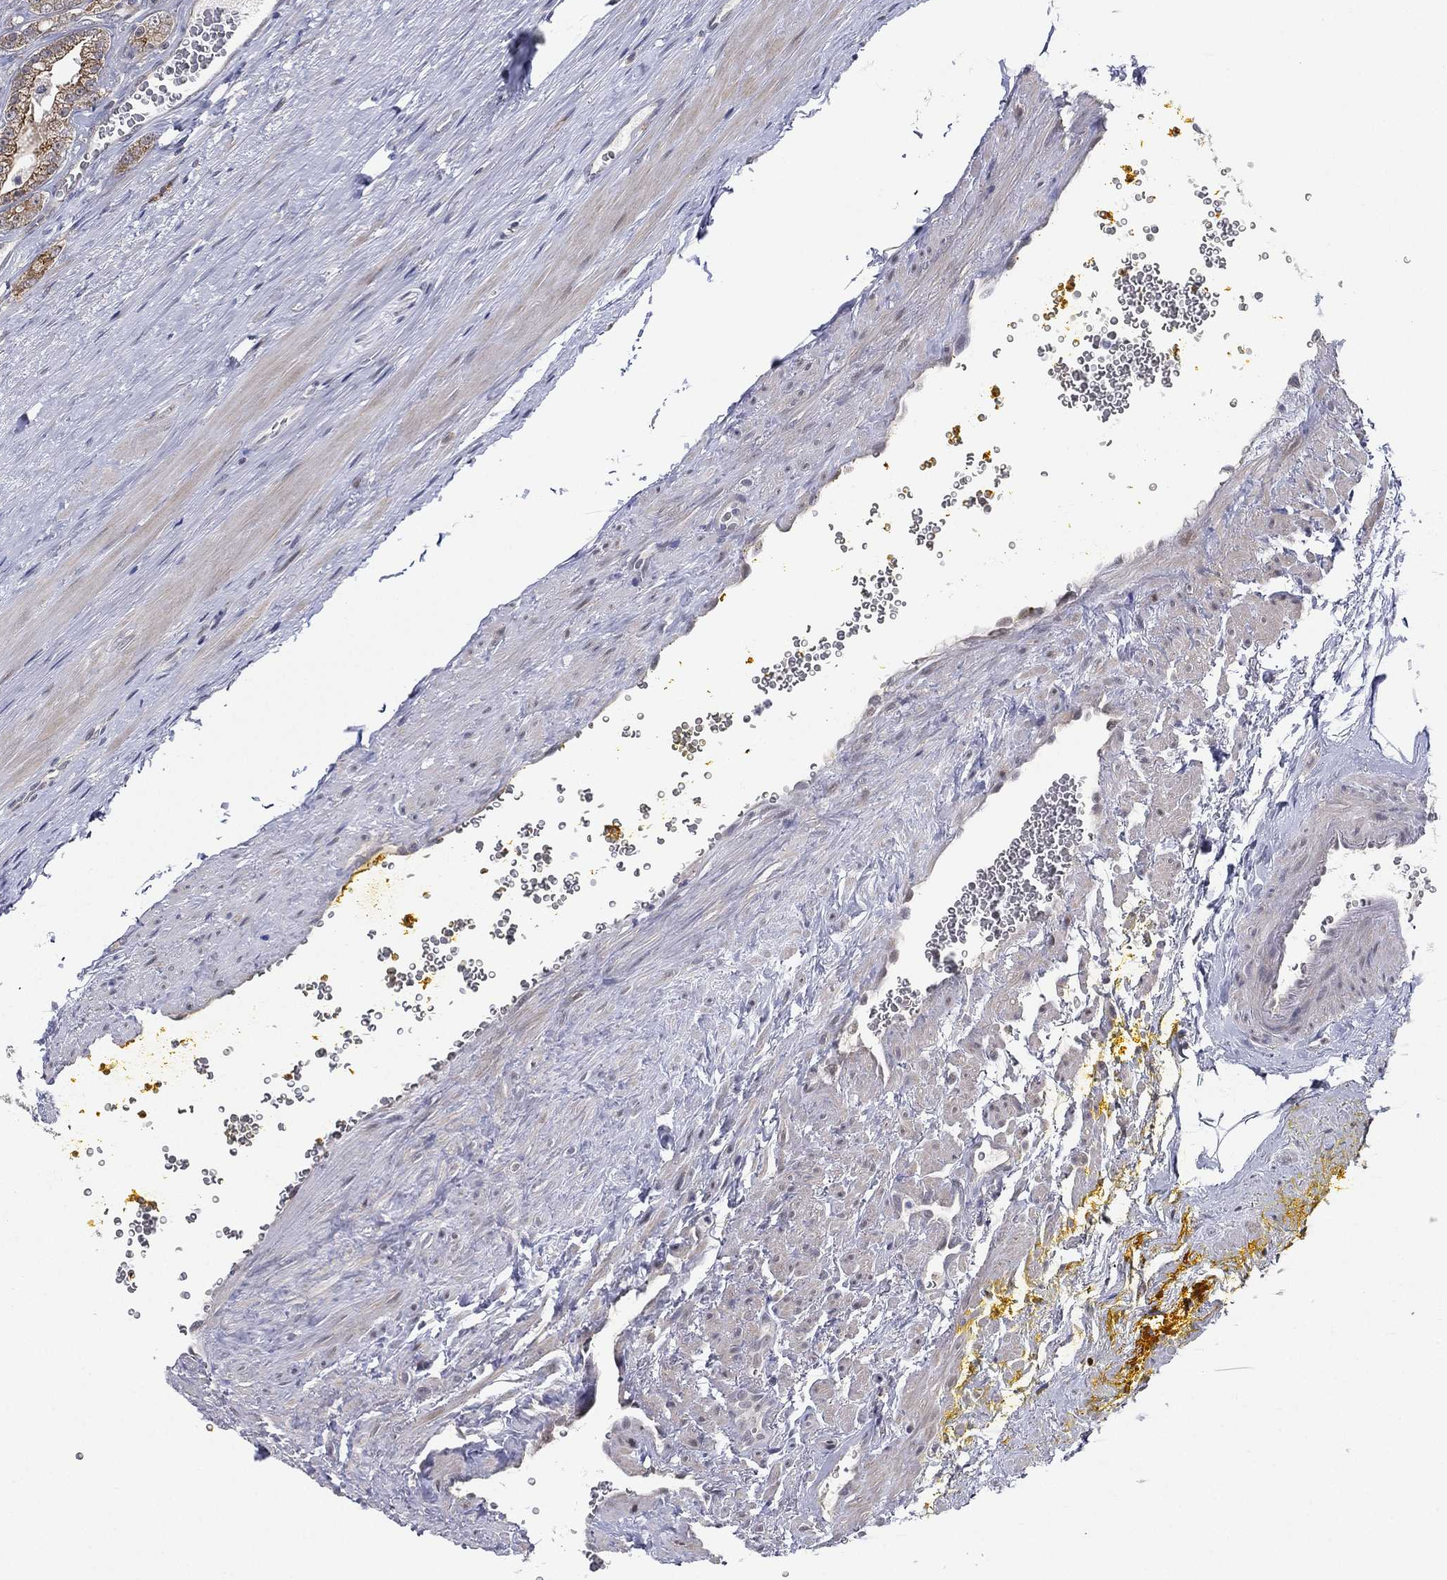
{"staining": {"intensity": "moderate", "quantity": "25%-75%", "location": "cytoplasmic/membranous"}, "tissue": "prostate cancer", "cell_type": "Tumor cells", "image_type": "cancer", "snomed": [{"axis": "morphology", "description": "Adenocarcinoma, NOS"}, {"axis": "topography", "description": "Prostate"}], "caption": "A photomicrograph of prostate adenocarcinoma stained for a protein exhibits moderate cytoplasmic/membranous brown staining in tumor cells. (DAB = brown stain, brightfield microscopy at high magnification).", "gene": "KAT14", "patient": {"sex": "male", "age": 67}}